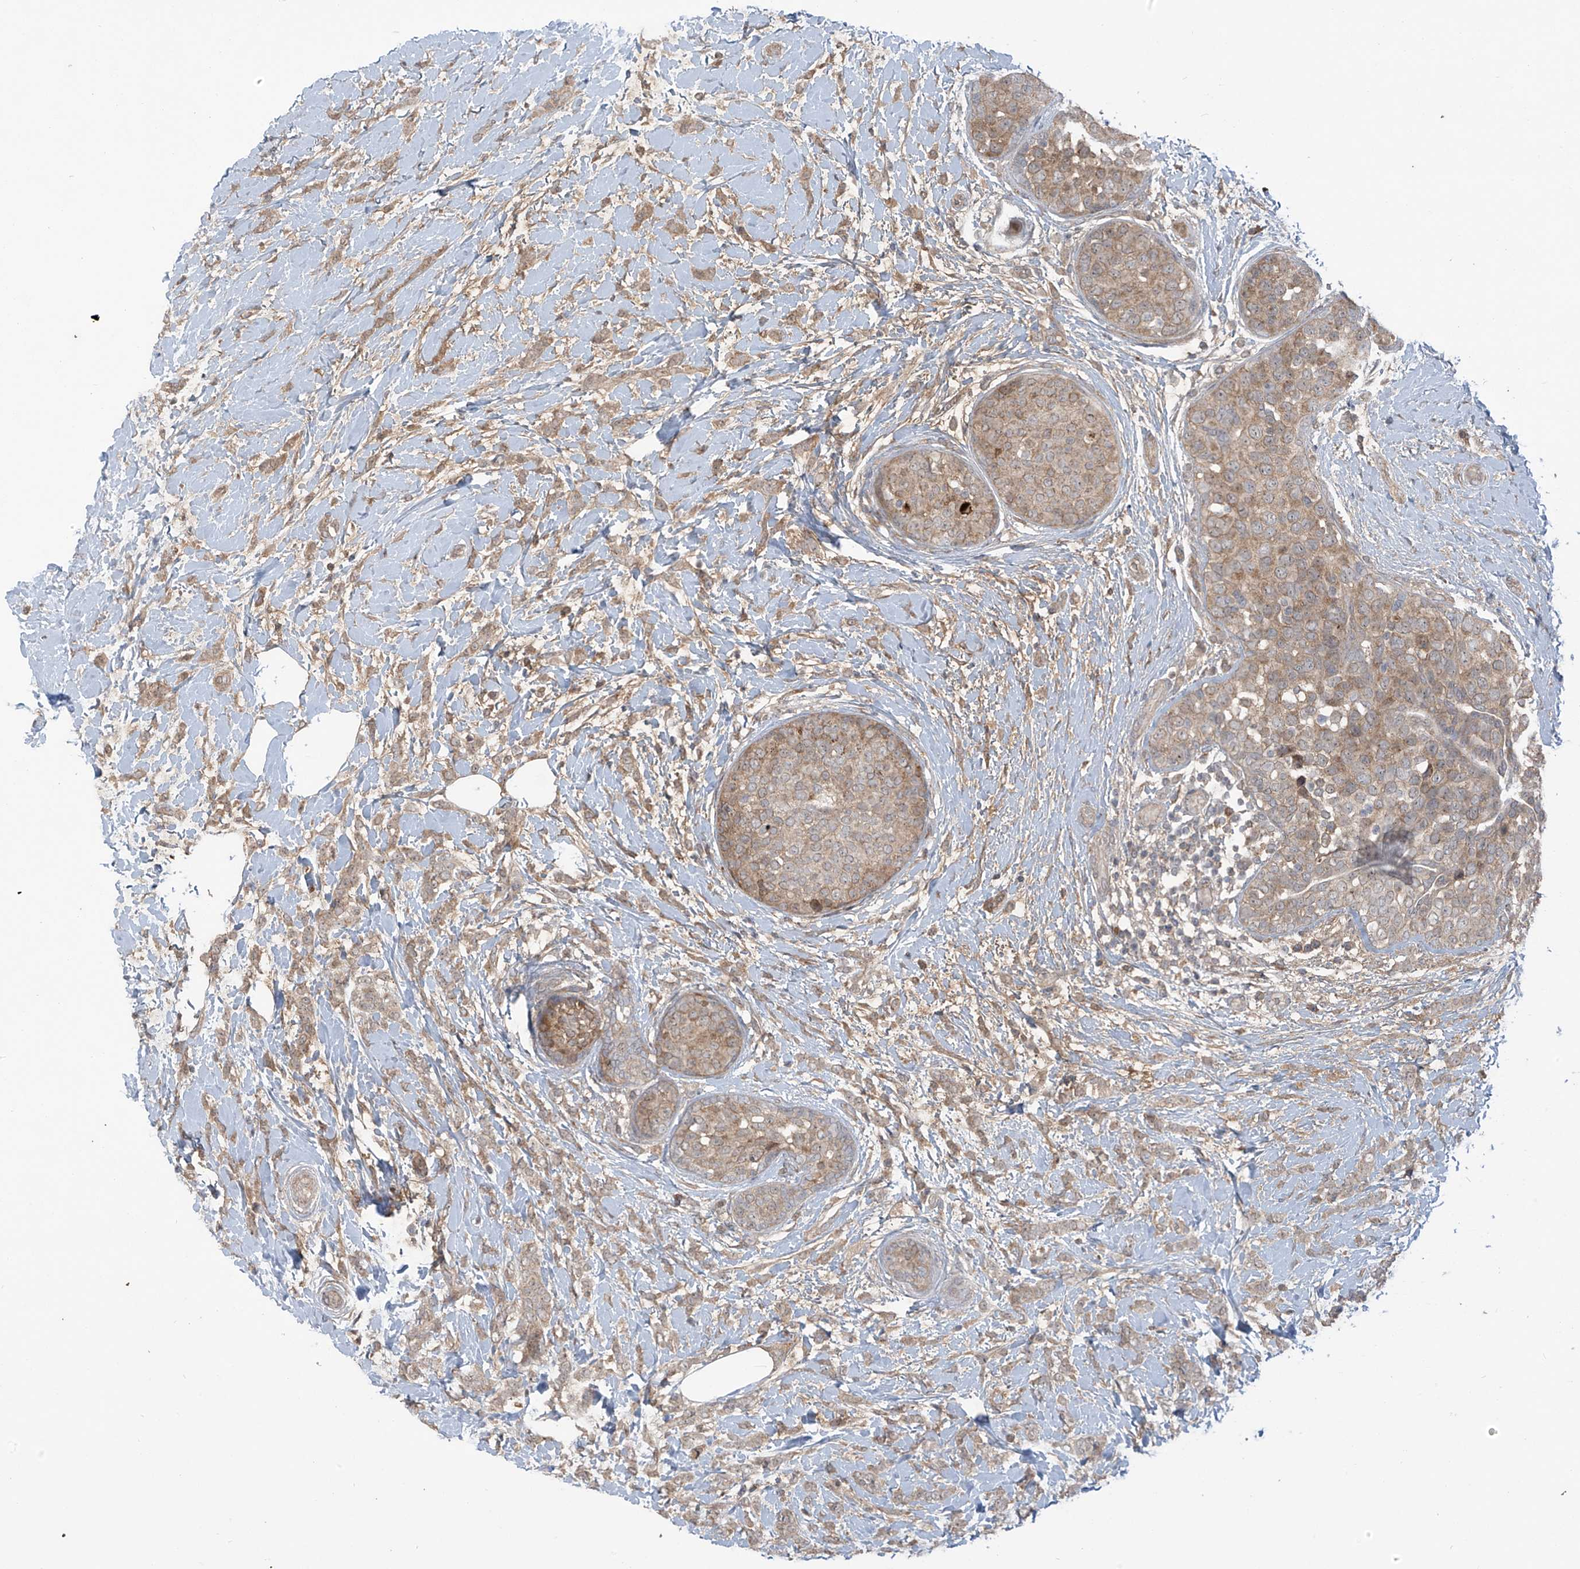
{"staining": {"intensity": "moderate", "quantity": ">75%", "location": "cytoplasmic/membranous"}, "tissue": "breast cancer", "cell_type": "Tumor cells", "image_type": "cancer", "snomed": [{"axis": "morphology", "description": "Lobular carcinoma, in situ"}, {"axis": "morphology", "description": "Lobular carcinoma"}, {"axis": "topography", "description": "Breast"}], "caption": "A micrograph of breast lobular carcinoma stained for a protein demonstrates moderate cytoplasmic/membranous brown staining in tumor cells.", "gene": "KATNIP", "patient": {"sex": "female", "age": 41}}